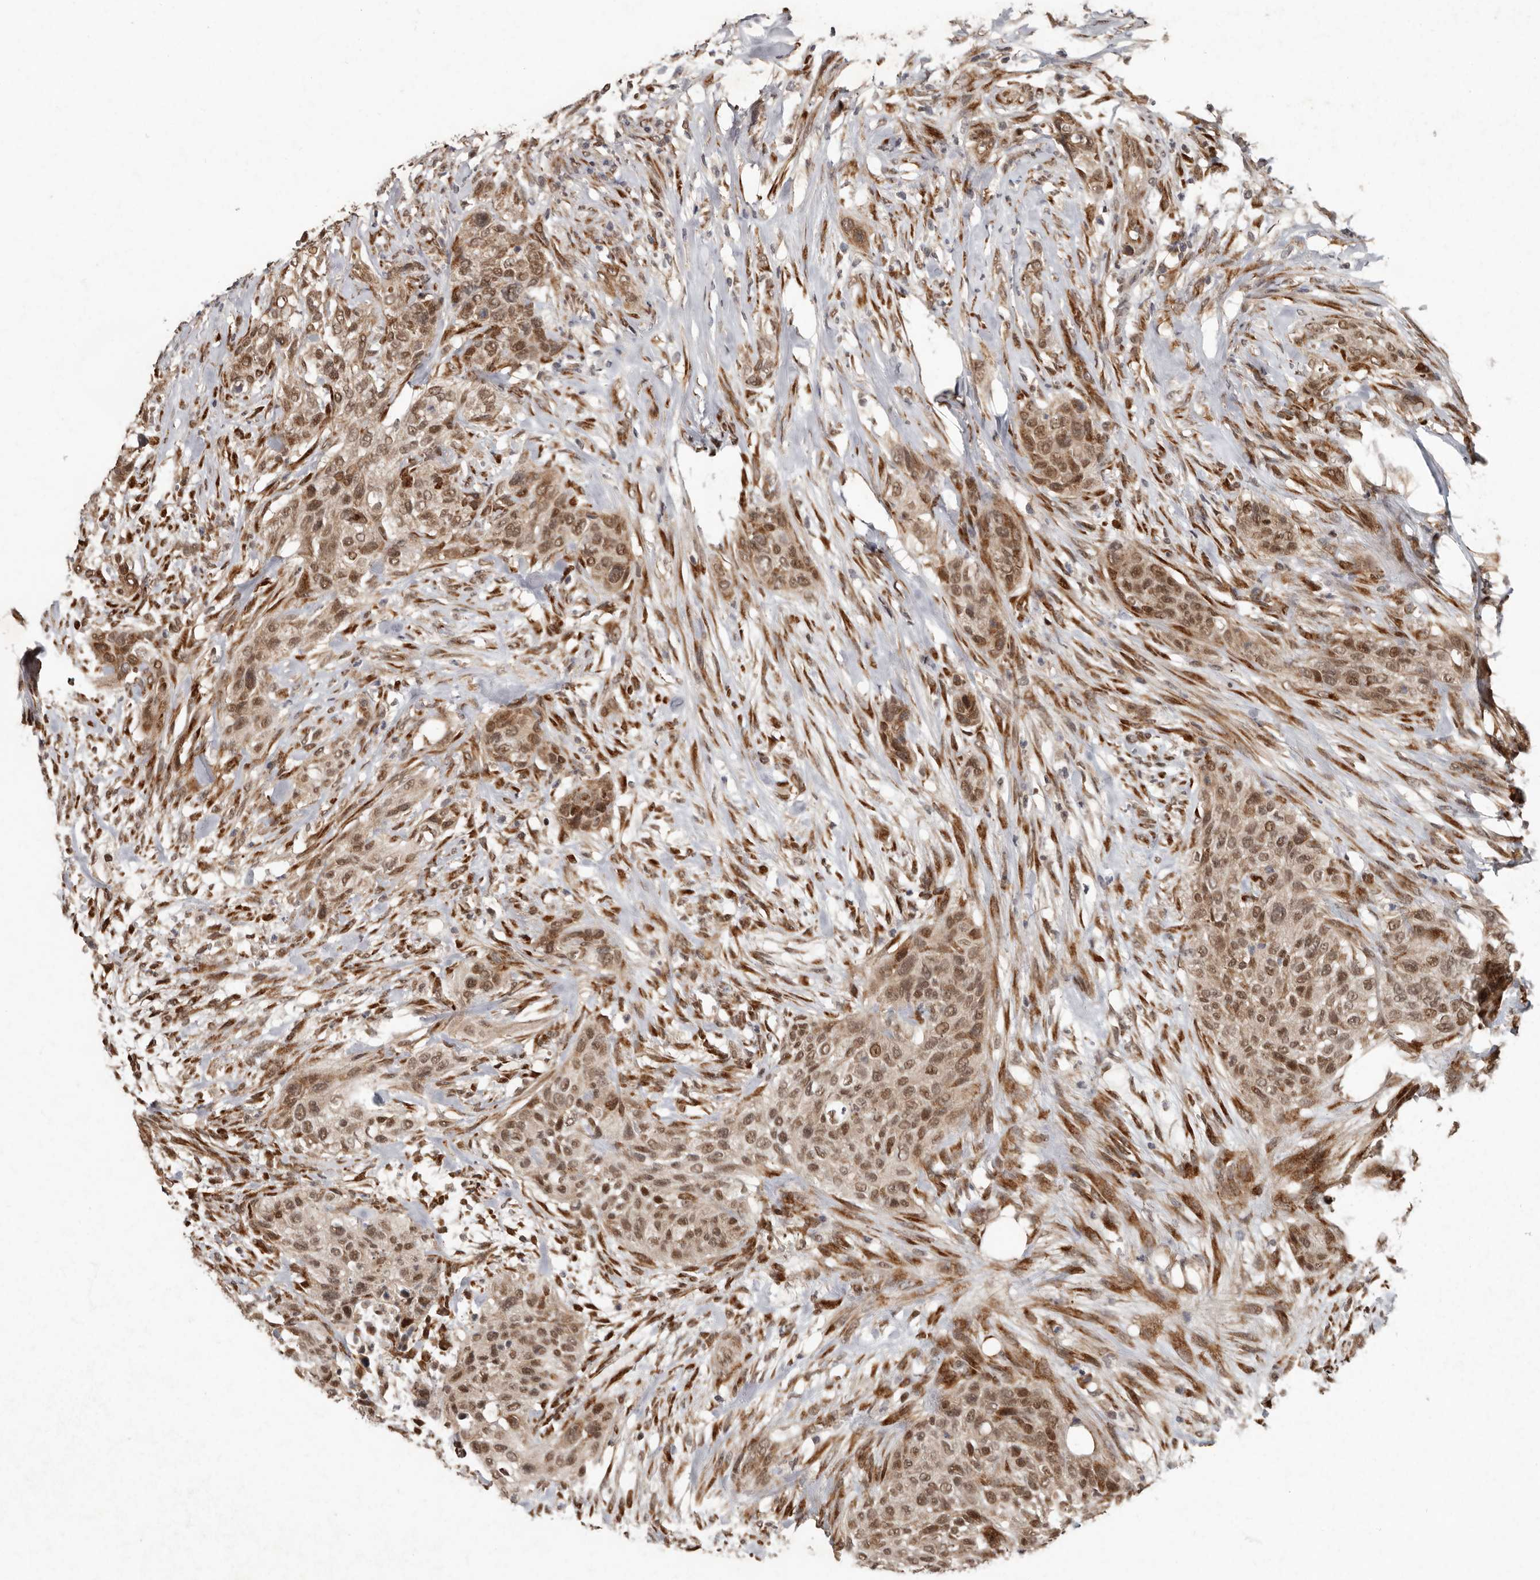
{"staining": {"intensity": "moderate", "quantity": ">75%", "location": "cytoplasmic/membranous,nuclear"}, "tissue": "urothelial cancer", "cell_type": "Tumor cells", "image_type": "cancer", "snomed": [{"axis": "morphology", "description": "Urothelial carcinoma, High grade"}, {"axis": "topography", "description": "Urinary bladder"}], "caption": "Immunohistochemistry photomicrograph of neoplastic tissue: urothelial carcinoma (high-grade) stained using IHC exhibits medium levels of moderate protein expression localized specifically in the cytoplasmic/membranous and nuclear of tumor cells, appearing as a cytoplasmic/membranous and nuclear brown color.", "gene": "LRGUK", "patient": {"sex": "male", "age": 35}}